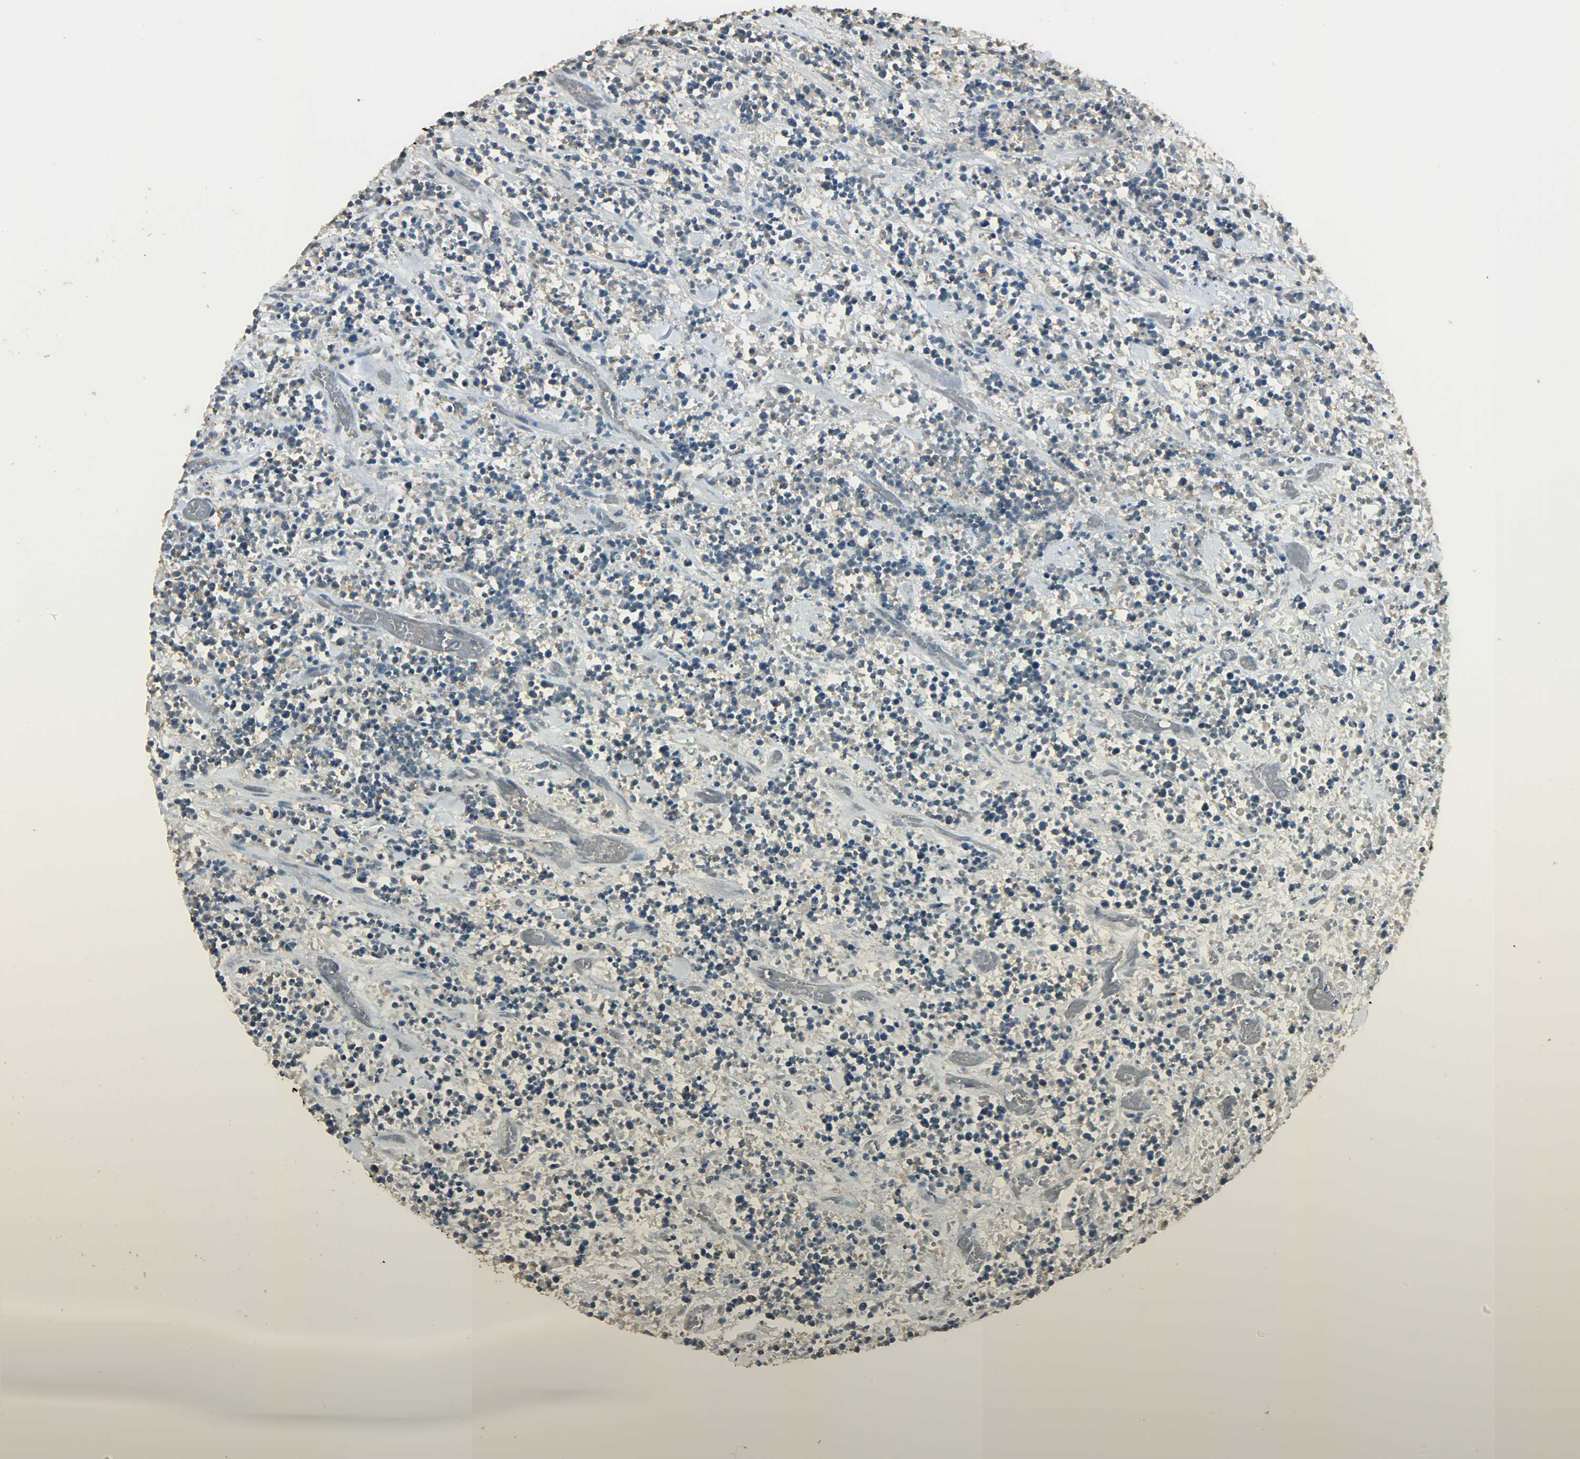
{"staining": {"intensity": "moderate", "quantity": "<25%", "location": "cytoplasmic/membranous"}, "tissue": "lymphoma", "cell_type": "Tumor cells", "image_type": "cancer", "snomed": [{"axis": "morphology", "description": "Malignant lymphoma, non-Hodgkin's type, High grade"}, {"axis": "topography", "description": "Soft tissue"}], "caption": "IHC (DAB (3,3'-diaminobenzidine)) staining of lymphoma demonstrates moderate cytoplasmic/membranous protein staining in approximately <25% of tumor cells. (DAB (3,3'-diaminobenzidine) IHC with brightfield microscopy, high magnification).", "gene": "PRMT5", "patient": {"sex": "male", "age": 18}}